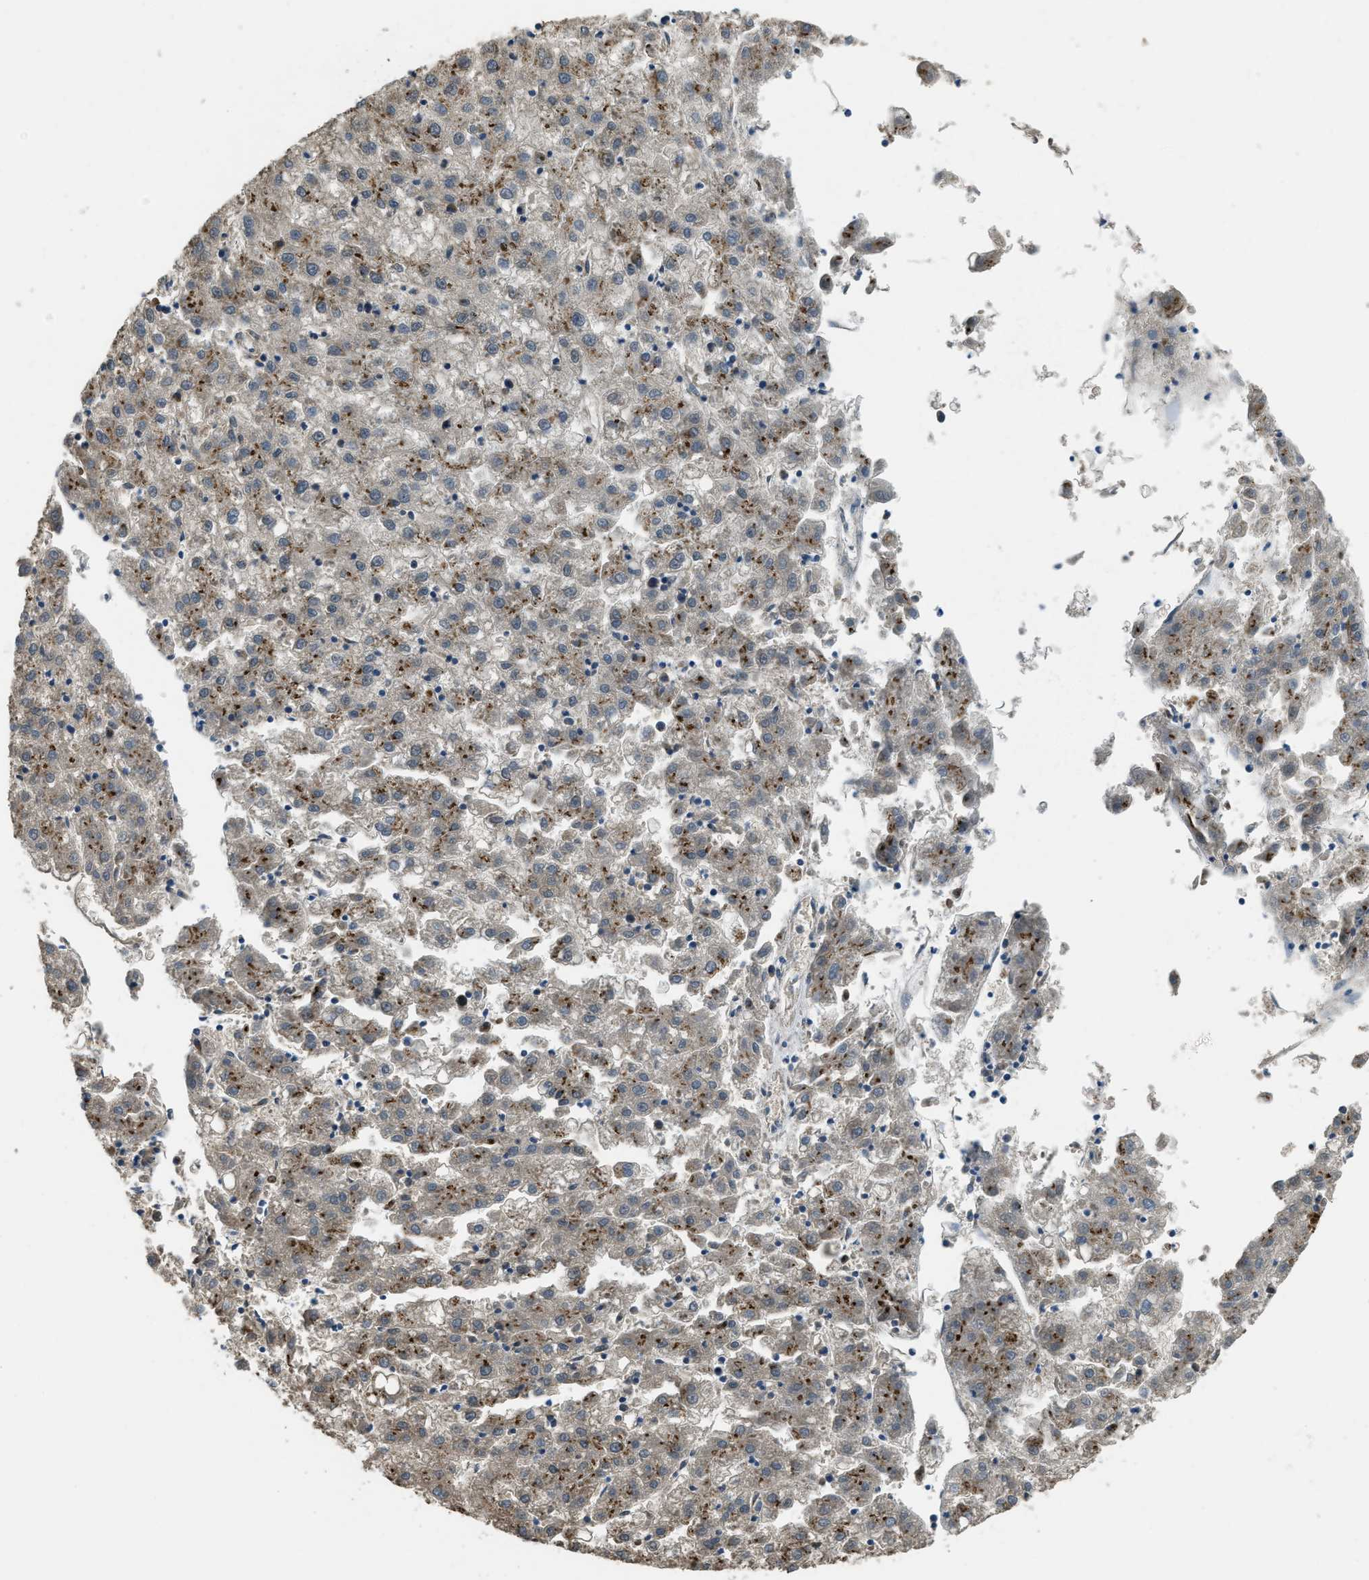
{"staining": {"intensity": "moderate", "quantity": ">75%", "location": "cytoplasmic/membranous"}, "tissue": "liver cancer", "cell_type": "Tumor cells", "image_type": "cancer", "snomed": [{"axis": "morphology", "description": "Carcinoma, Hepatocellular, NOS"}, {"axis": "topography", "description": "Liver"}], "caption": "Liver cancer was stained to show a protein in brown. There is medium levels of moderate cytoplasmic/membranous positivity in approximately >75% of tumor cells.", "gene": "IPO7", "patient": {"sex": "male", "age": 72}}